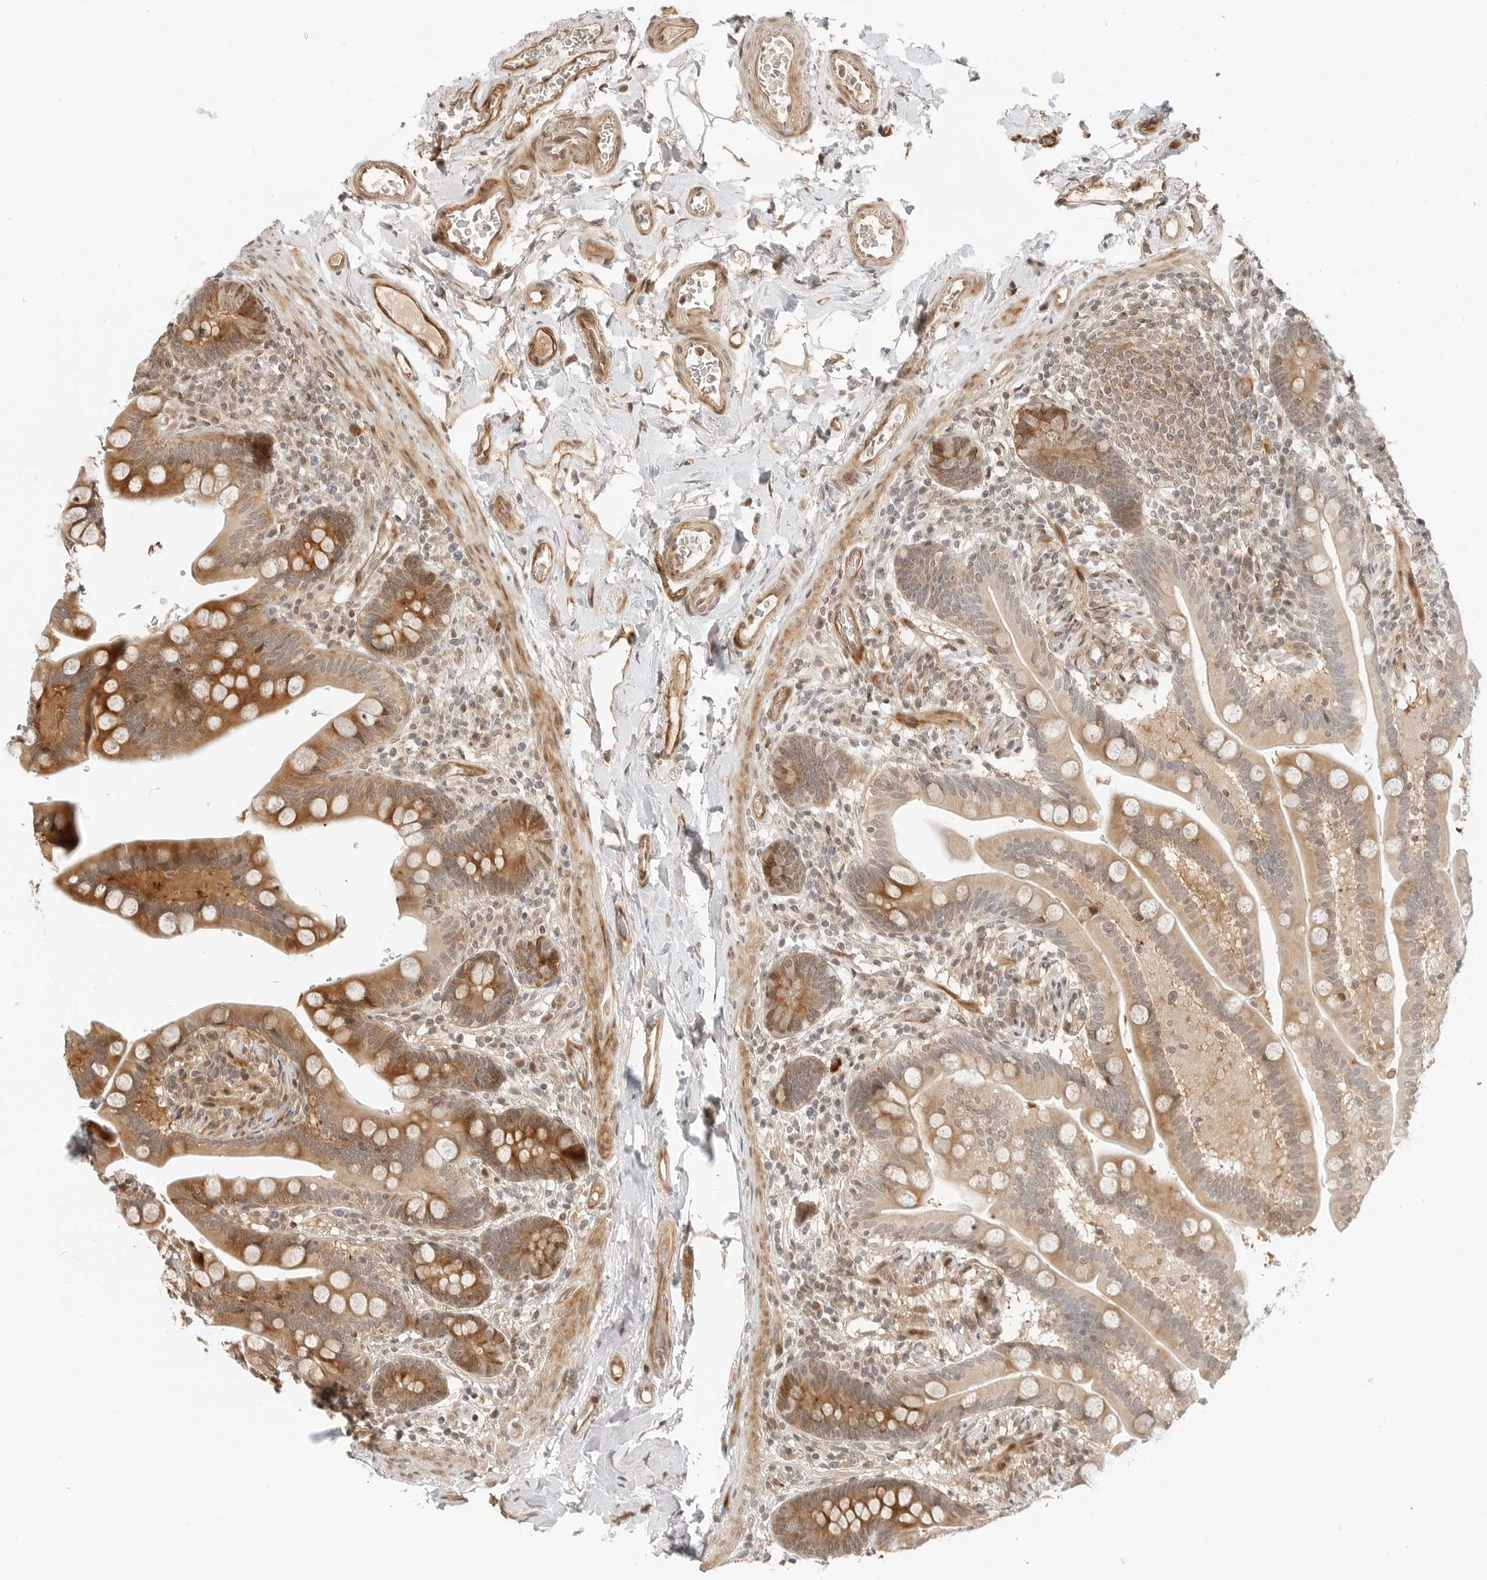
{"staining": {"intensity": "moderate", "quantity": ">75%", "location": "cytoplasmic/membranous"}, "tissue": "colon", "cell_type": "Endothelial cells", "image_type": "normal", "snomed": [{"axis": "morphology", "description": "Normal tissue, NOS"}, {"axis": "topography", "description": "Smooth muscle"}, {"axis": "topography", "description": "Colon"}], "caption": "Colon stained with DAB immunohistochemistry (IHC) shows medium levels of moderate cytoplasmic/membranous expression in approximately >75% of endothelial cells.", "gene": "GEM", "patient": {"sex": "male", "age": 73}}